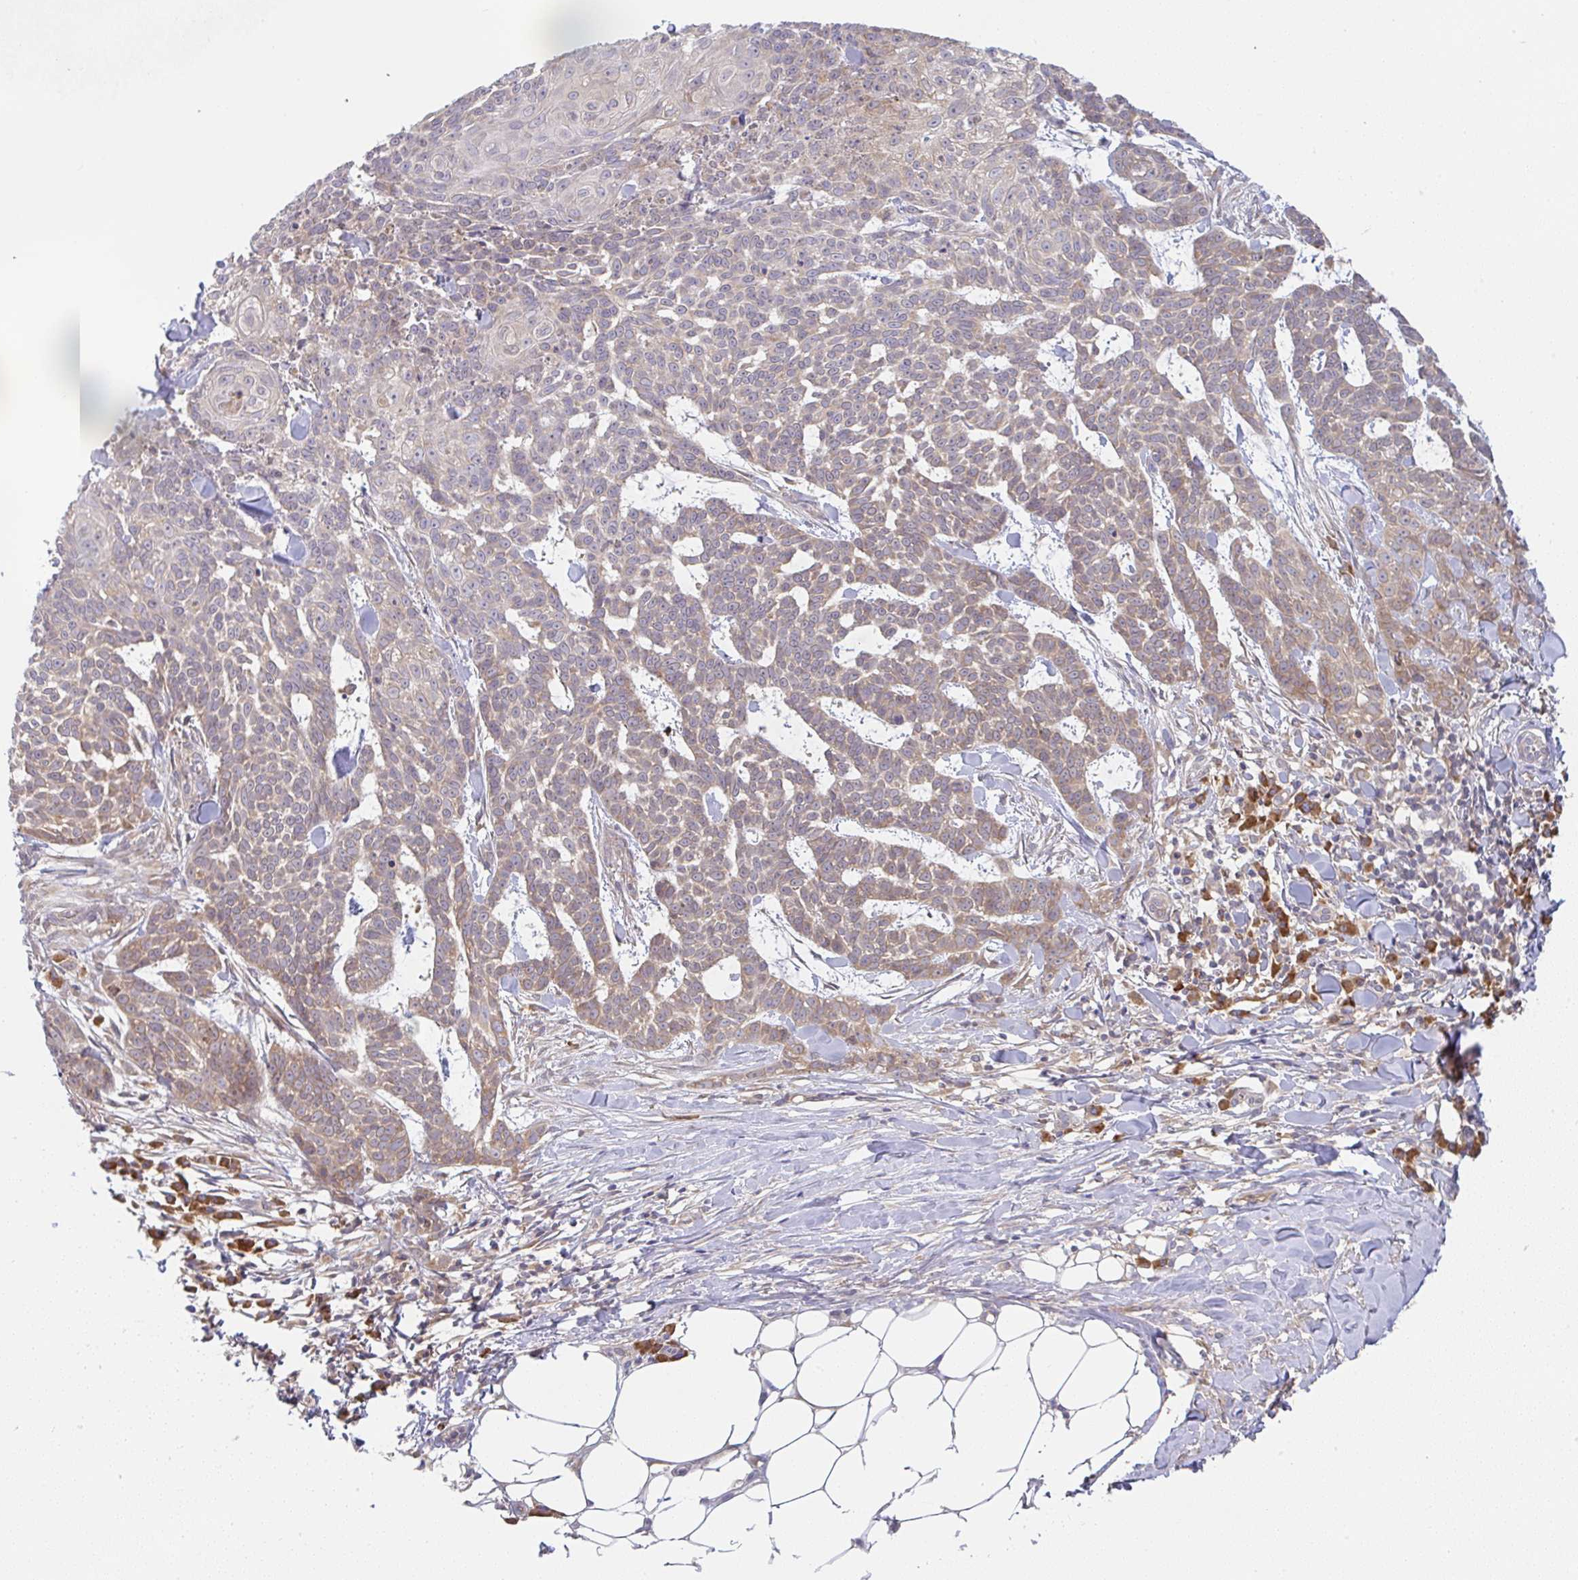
{"staining": {"intensity": "weak", "quantity": "25%-75%", "location": "cytoplasmic/membranous"}, "tissue": "skin cancer", "cell_type": "Tumor cells", "image_type": "cancer", "snomed": [{"axis": "morphology", "description": "Basal cell carcinoma"}, {"axis": "topography", "description": "Skin"}], "caption": "A histopathology image of human skin cancer stained for a protein displays weak cytoplasmic/membranous brown staining in tumor cells. The staining was performed using DAB (3,3'-diaminobenzidine) to visualize the protein expression in brown, while the nuclei were stained in blue with hematoxylin (Magnification: 20x).", "gene": "DERL2", "patient": {"sex": "female", "age": 93}}